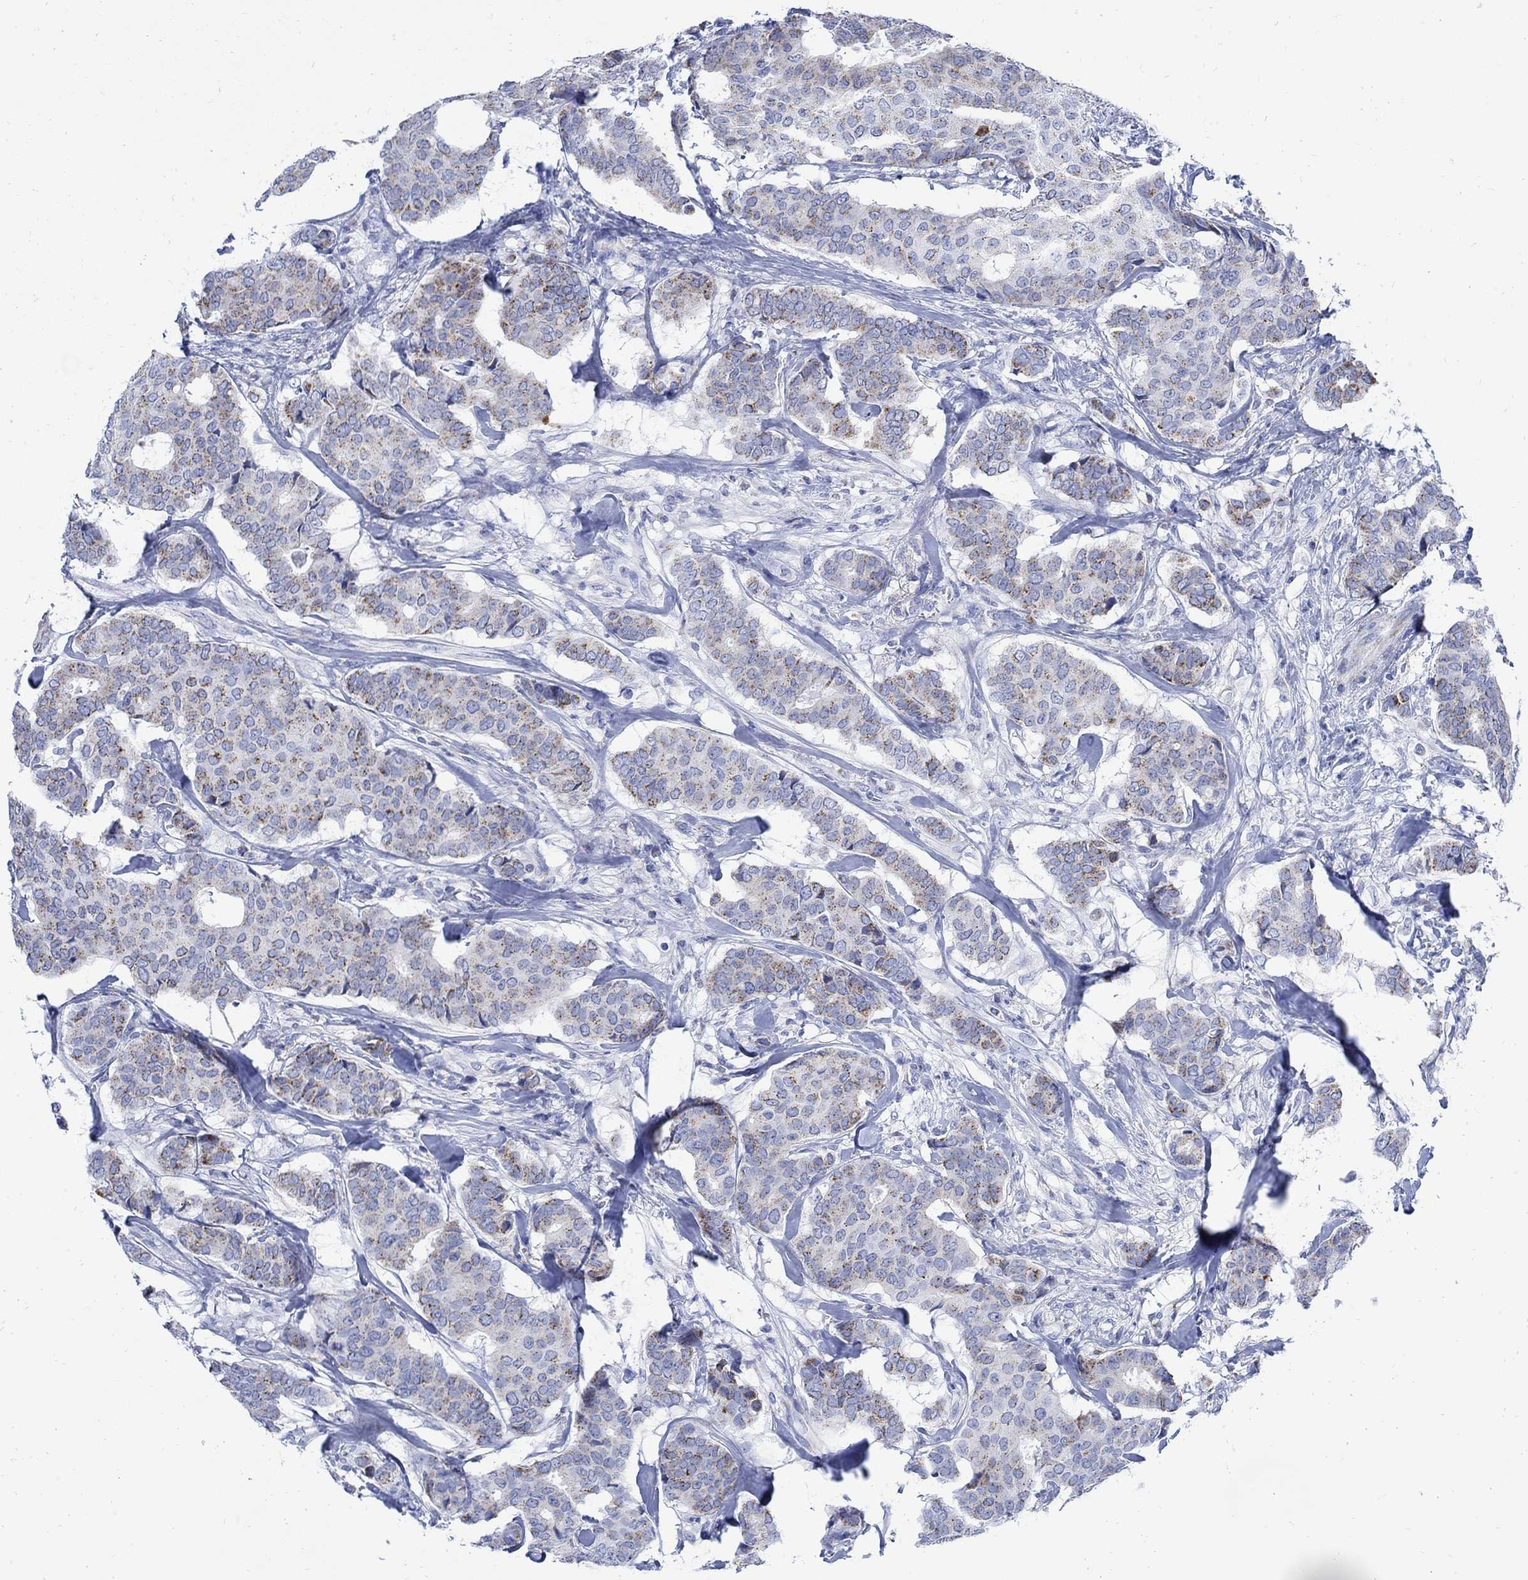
{"staining": {"intensity": "moderate", "quantity": "25%-75%", "location": "cytoplasmic/membranous"}, "tissue": "breast cancer", "cell_type": "Tumor cells", "image_type": "cancer", "snomed": [{"axis": "morphology", "description": "Duct carcinoma"}, {"axis": "topography", "description": "Breast"}], "caption": "Brown immunohistochemical staining in breast cancer exhibits moderate cytoplasmic/membranous staining in about 25%-75% of tumor cells.", "gene": "CPLX2", "patient": {"sex": "female", "age": 75}}